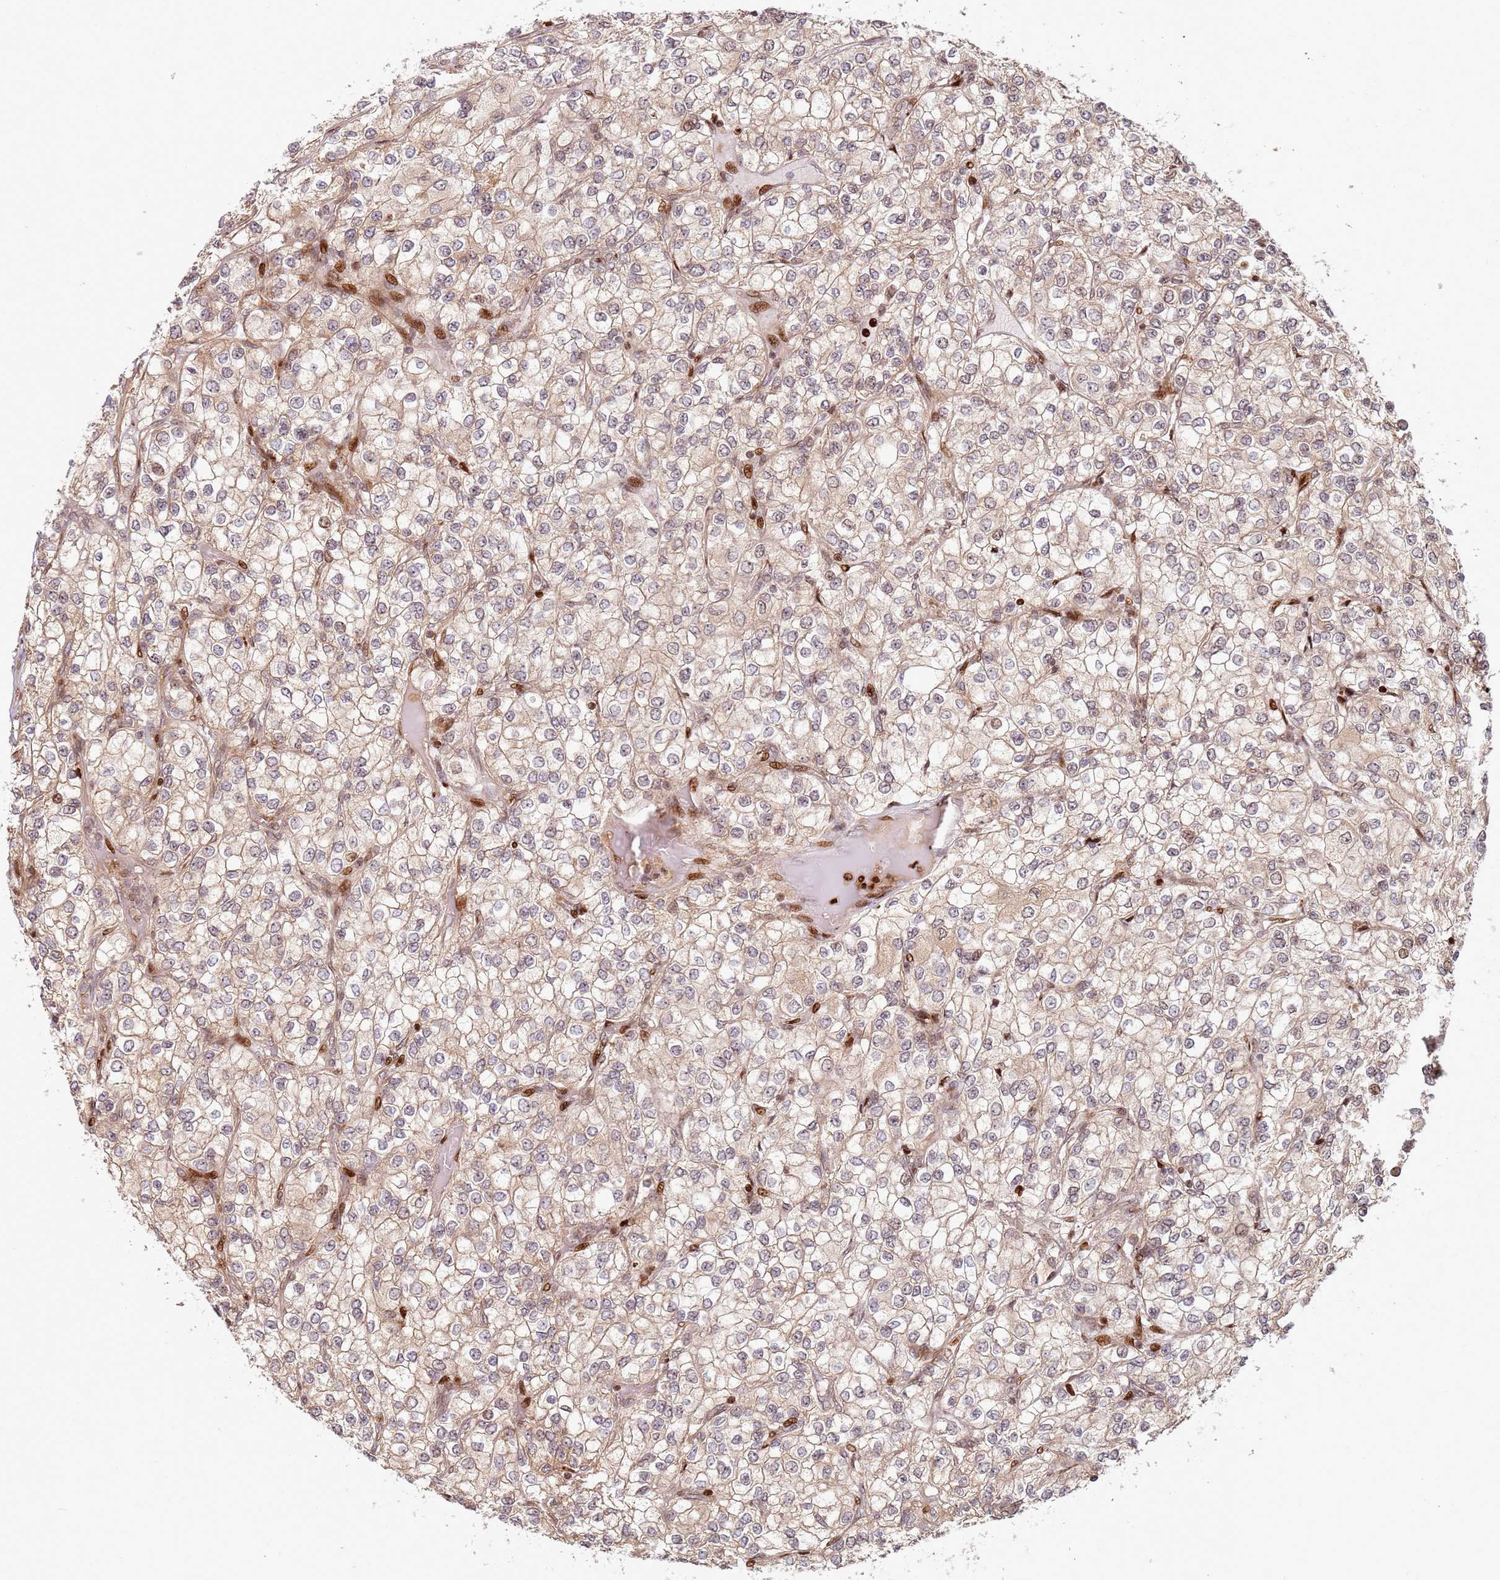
{"staining": {"intensity": "weak", "quantity": "25%-75%", "location": "cytoplasmic/membranous,nuclear"}, "tissue": "renal cancer", "cell_type": "Tumor cells", "image_type": "cancer", "snomed": [{"axis": "morphology", "description": "Adenocarcinoma, NOS"}, {"axis": "topography", "description": "Kidney"}], "caption": "A histopathology image of human adenocarcinoma (renal) stained for a protein demonstrates weak cytoplasmic/membranous and nuclear brown staining in tumor cells. The protein of interest is stained brown, and the nuclei are stained in blue (DAB IHC with brightfield microscopy, high magnification).", "gene": "TMEM233", "patient": {"sex": "male", "age": 80}}